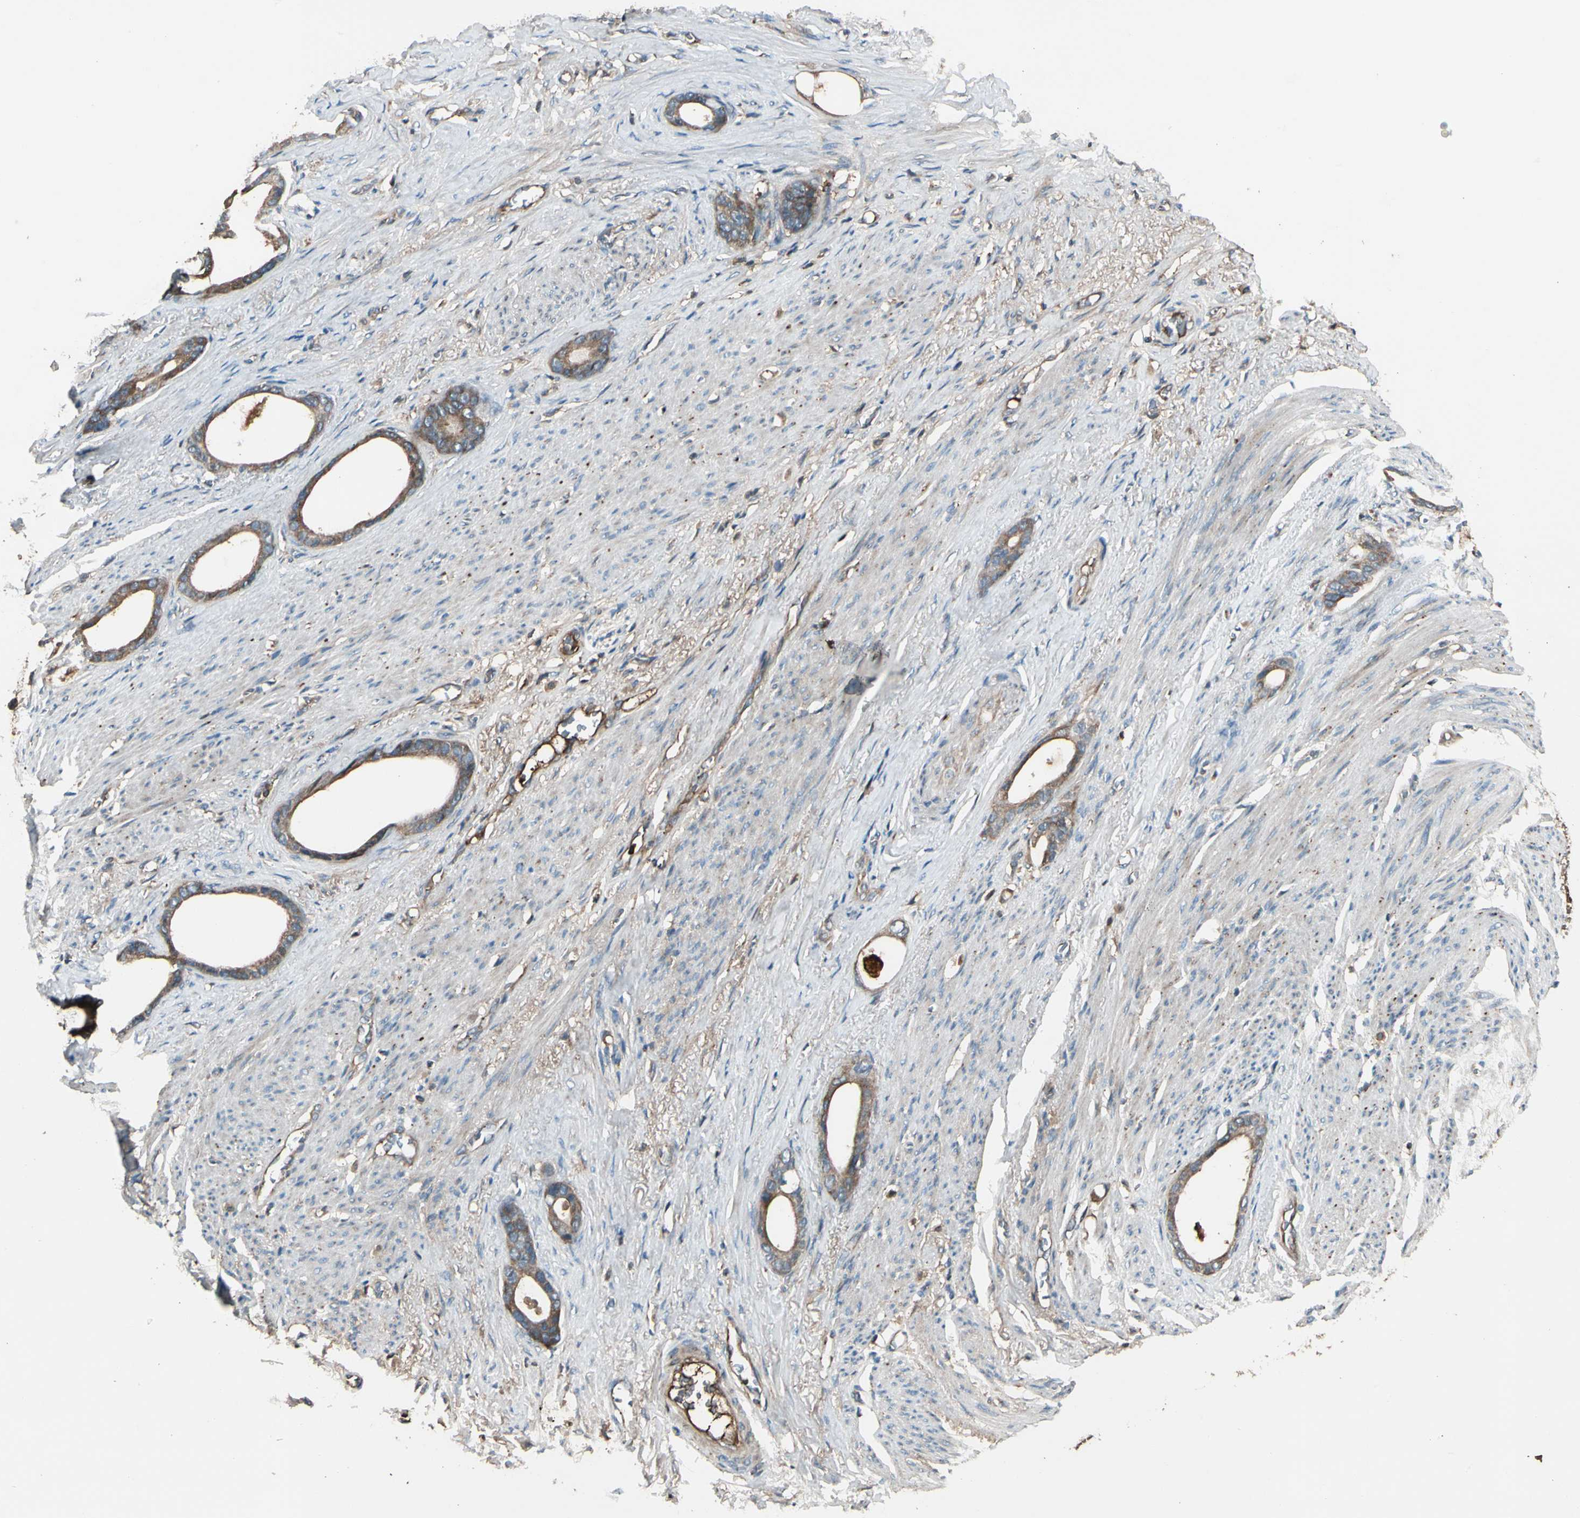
{"staining": {"intensity": "moderate", "quantity": ">75%", "location": "cytoplasmic/membranous"}, "tissue": "stomach cancer", "cell_type": "Tumor cells", "image_type": "cancer", "snomed": [{"axis": "morphology", "description": "Adenocarcinoma, NOS"}, {"axis": "topography", "description": "Stomach"}], "caption": "Stomach adenocarcinoma stained with DAB immunohistochemistry (IHC) displays medium levels of moderate cytoplasmic/membranous staining in approximately >75% of tumor cells. Immunohistochemistry stains the protein in brown and the nuclei are stained blue.", "gene": "STX11", "patient": {"sex": "female", "age": 75}}